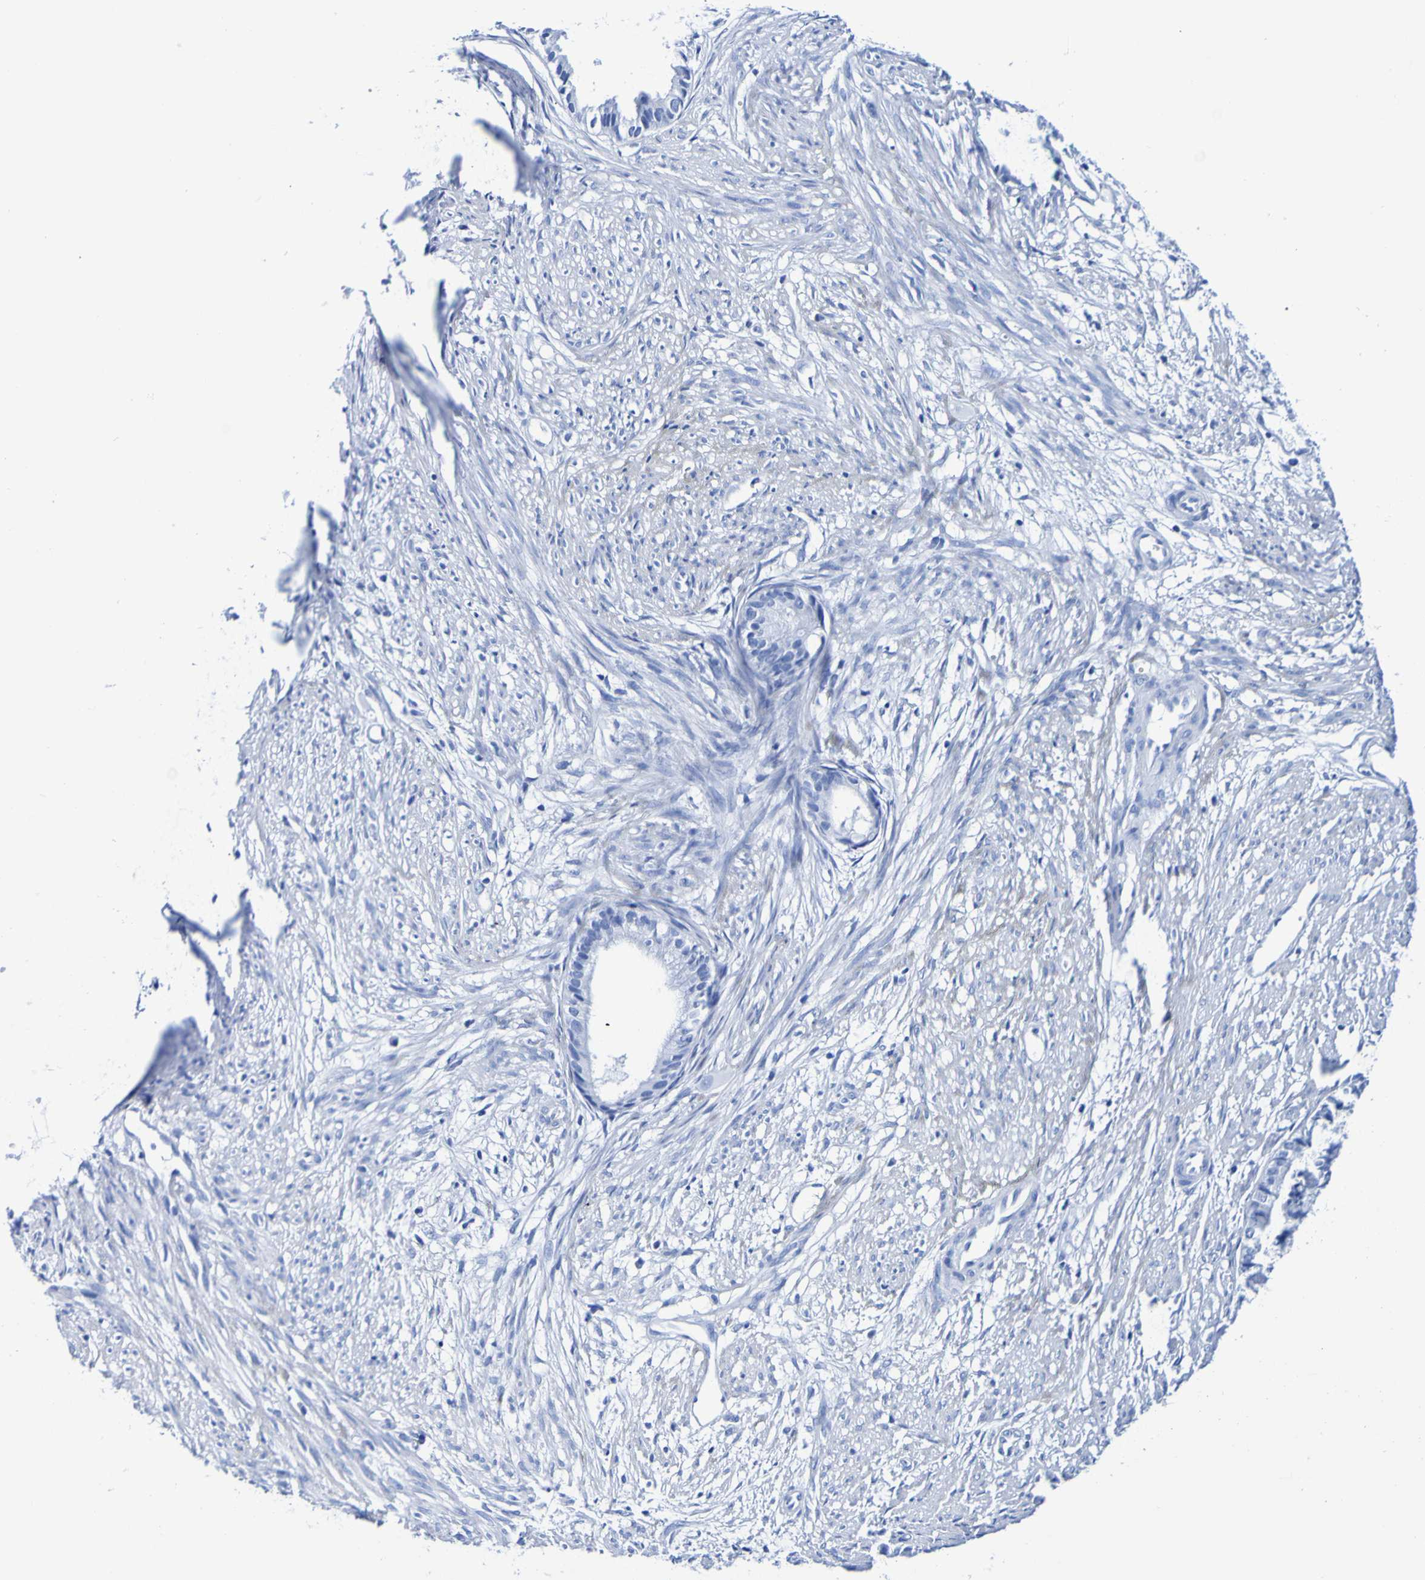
{"staining": {"intensity": "negative", "quantity": "none", "location": "none"}, "tissue": "cervical cancer", "cell_type": "Tumor cells", "image_type": "cancer", "snomed": [{"axis": "morphology", "description": "Normal tissue, NOS"}, {"axis": "morphology", "description": "Adenocarcinoma, NOS"}, {"axis": "topography", "description": "Cervix"}, {"axis": "topography", "description": "Endometrium"}], "caption": "Photomicrograph shows no protein staining in tumor cells of cervical cancer tissue.", "gene": "DPEP1", "patient": {"sex": "female", "age": 86}}